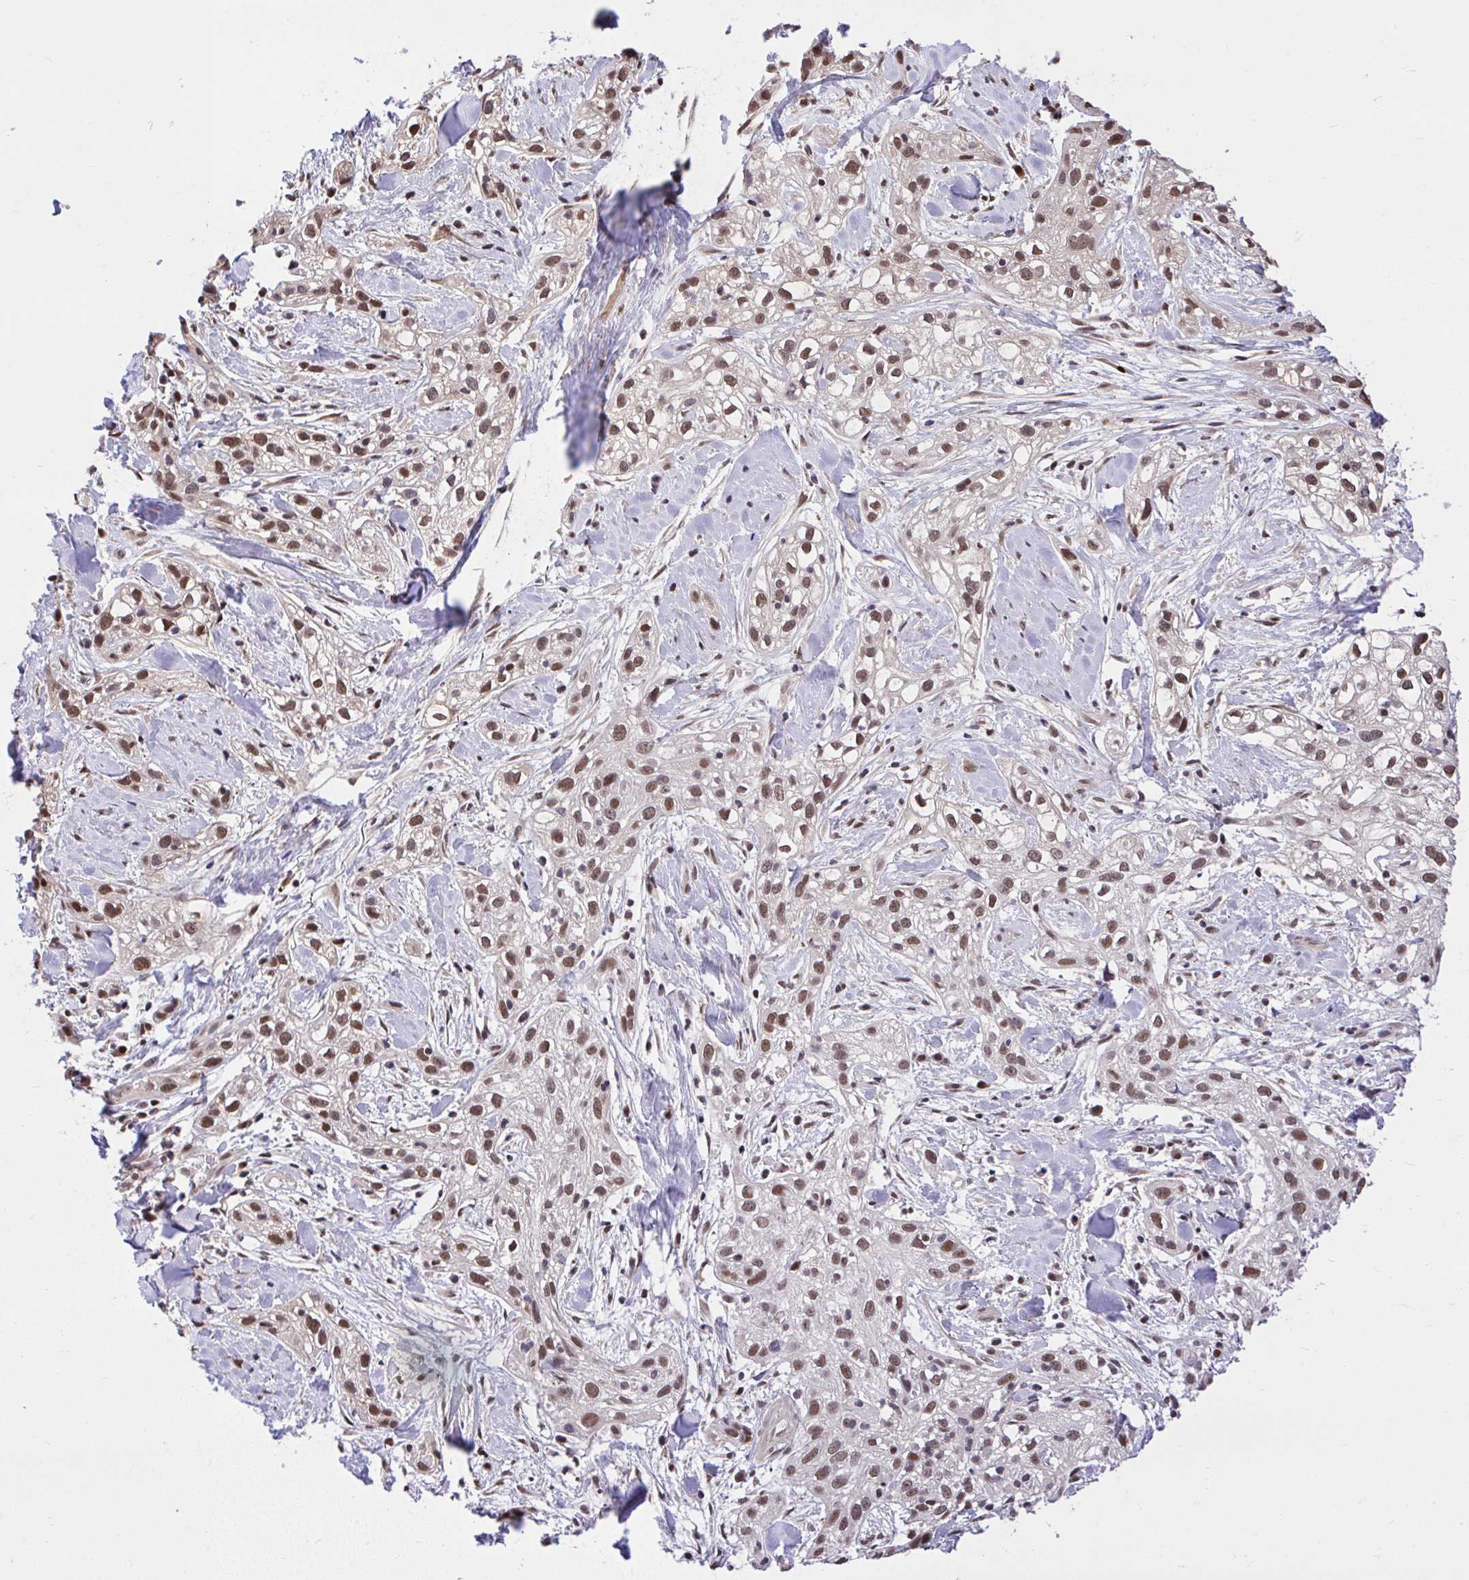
{"staining": {"intensity": "moderate", "quantity": ">75%", "location": "nuclear"}, "tissue": "skin cancer", "cell_type": "Tumor cells", "image_type": "cancer", "snomed": [{"axis": "morphology", "description": "Squamous cell carcinoma, NOS"}, {"axis": "topography", "description": "Skin"}], "caption": "Immunohistochemical staining of skin cancer exhibits medium levels of moderate nuclear protein staining in approximately >75% of tumor cells. The staining was performed using DAB (3,3'-diaminobenzidine) to visualize the protein expression in brown, while the nuclei were stained in blue with hematoxylin (Magnification: 20x).", "gene": "GLIS3", "patient": {"sex": "male", "age": 82}}